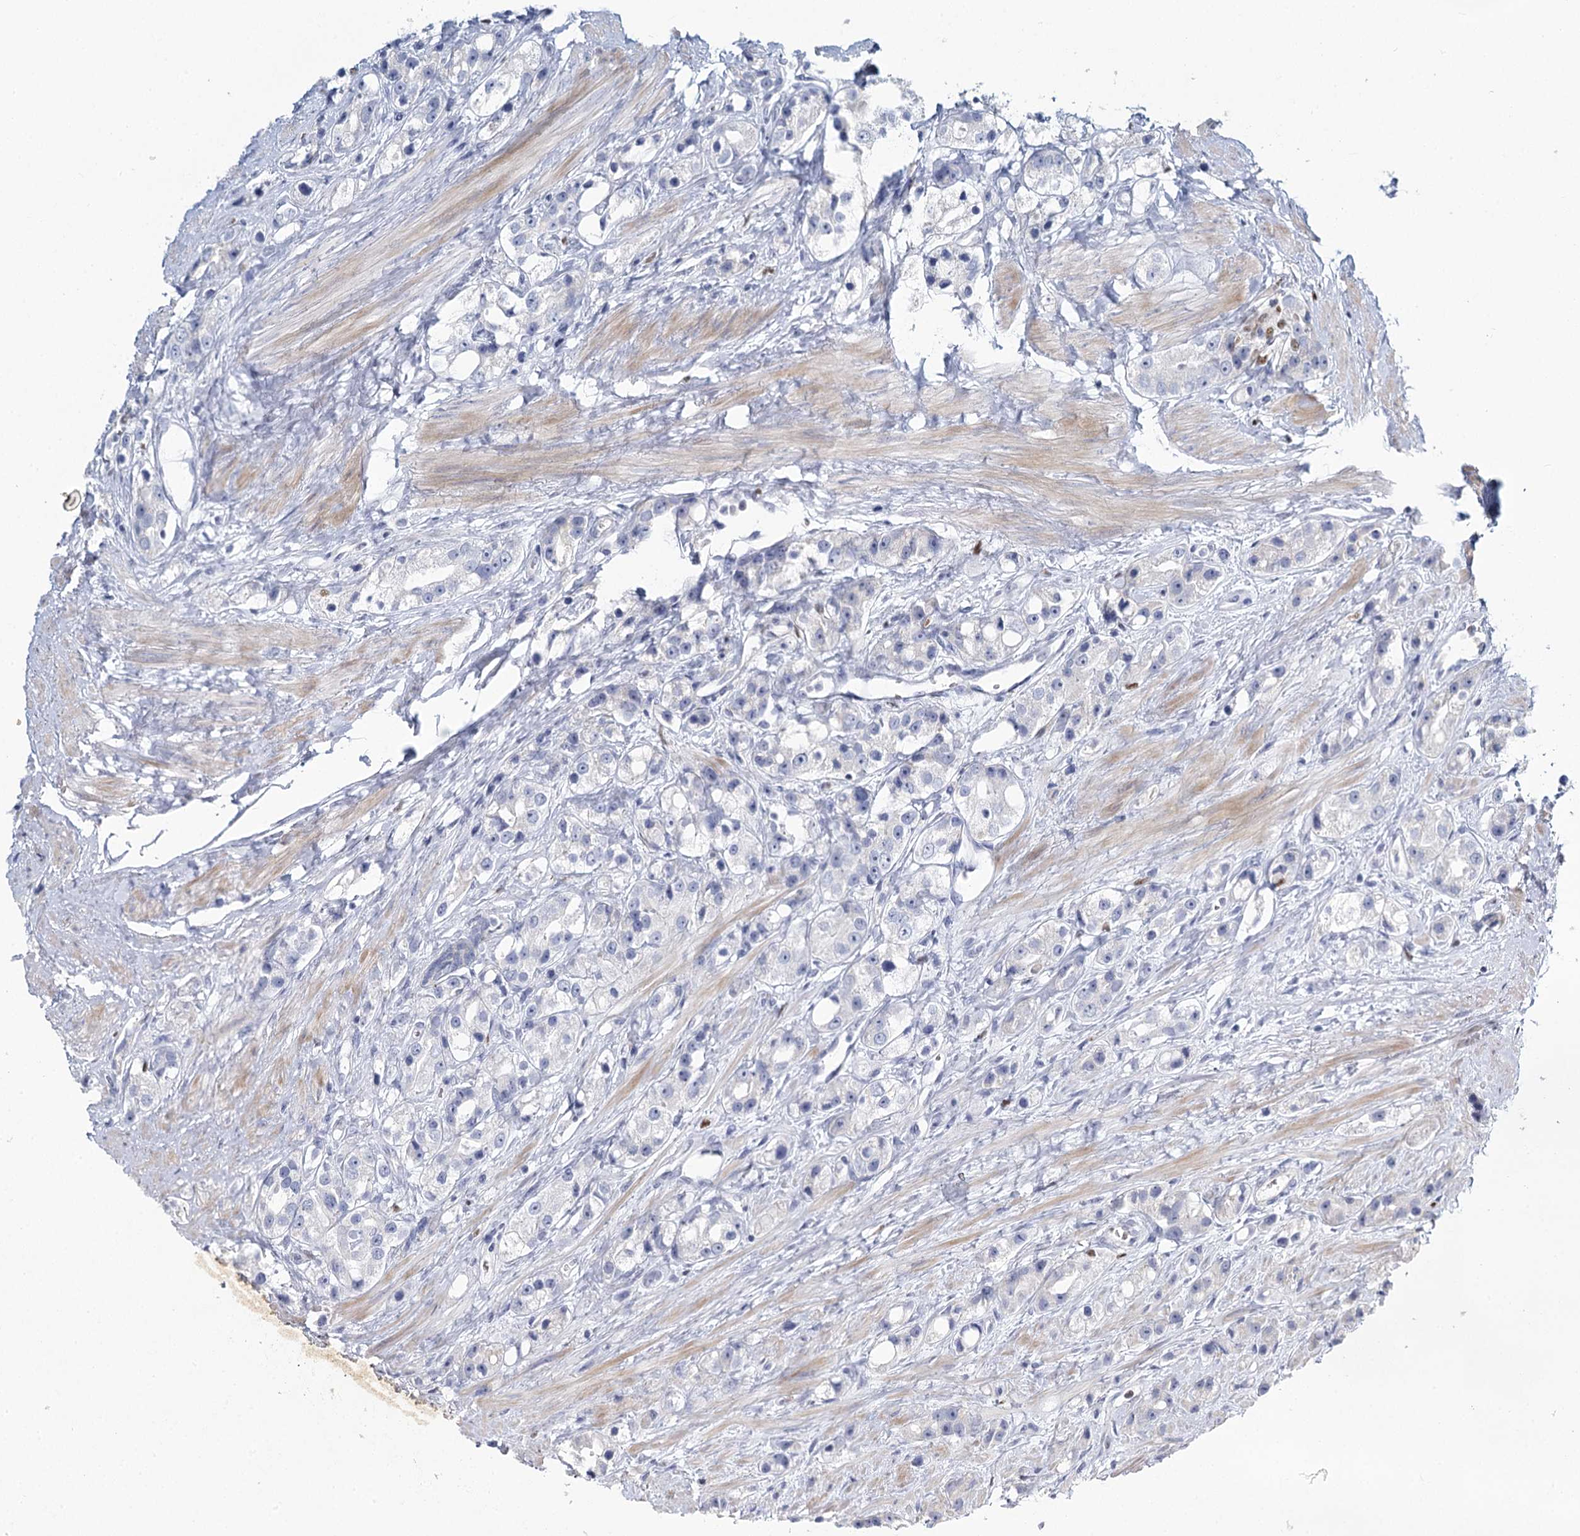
{"staining": {"intensity": "negative", "quantity": "none", "location": "none"}, "tissue": "prostate cancer", "cell_type": "Tumor cells", "image_type": "cancer", "snomed": [{"axis": "morphology", "description": "Adenocarcinoma, NOS"}, {"axis": "topography", "description": "Prostate"}], "caption": "There is no significant staining in tumor cells of prostate adenocarcinoma.", "gene": "IGSF3", "patient": {"sex": "male", "age": 79}}